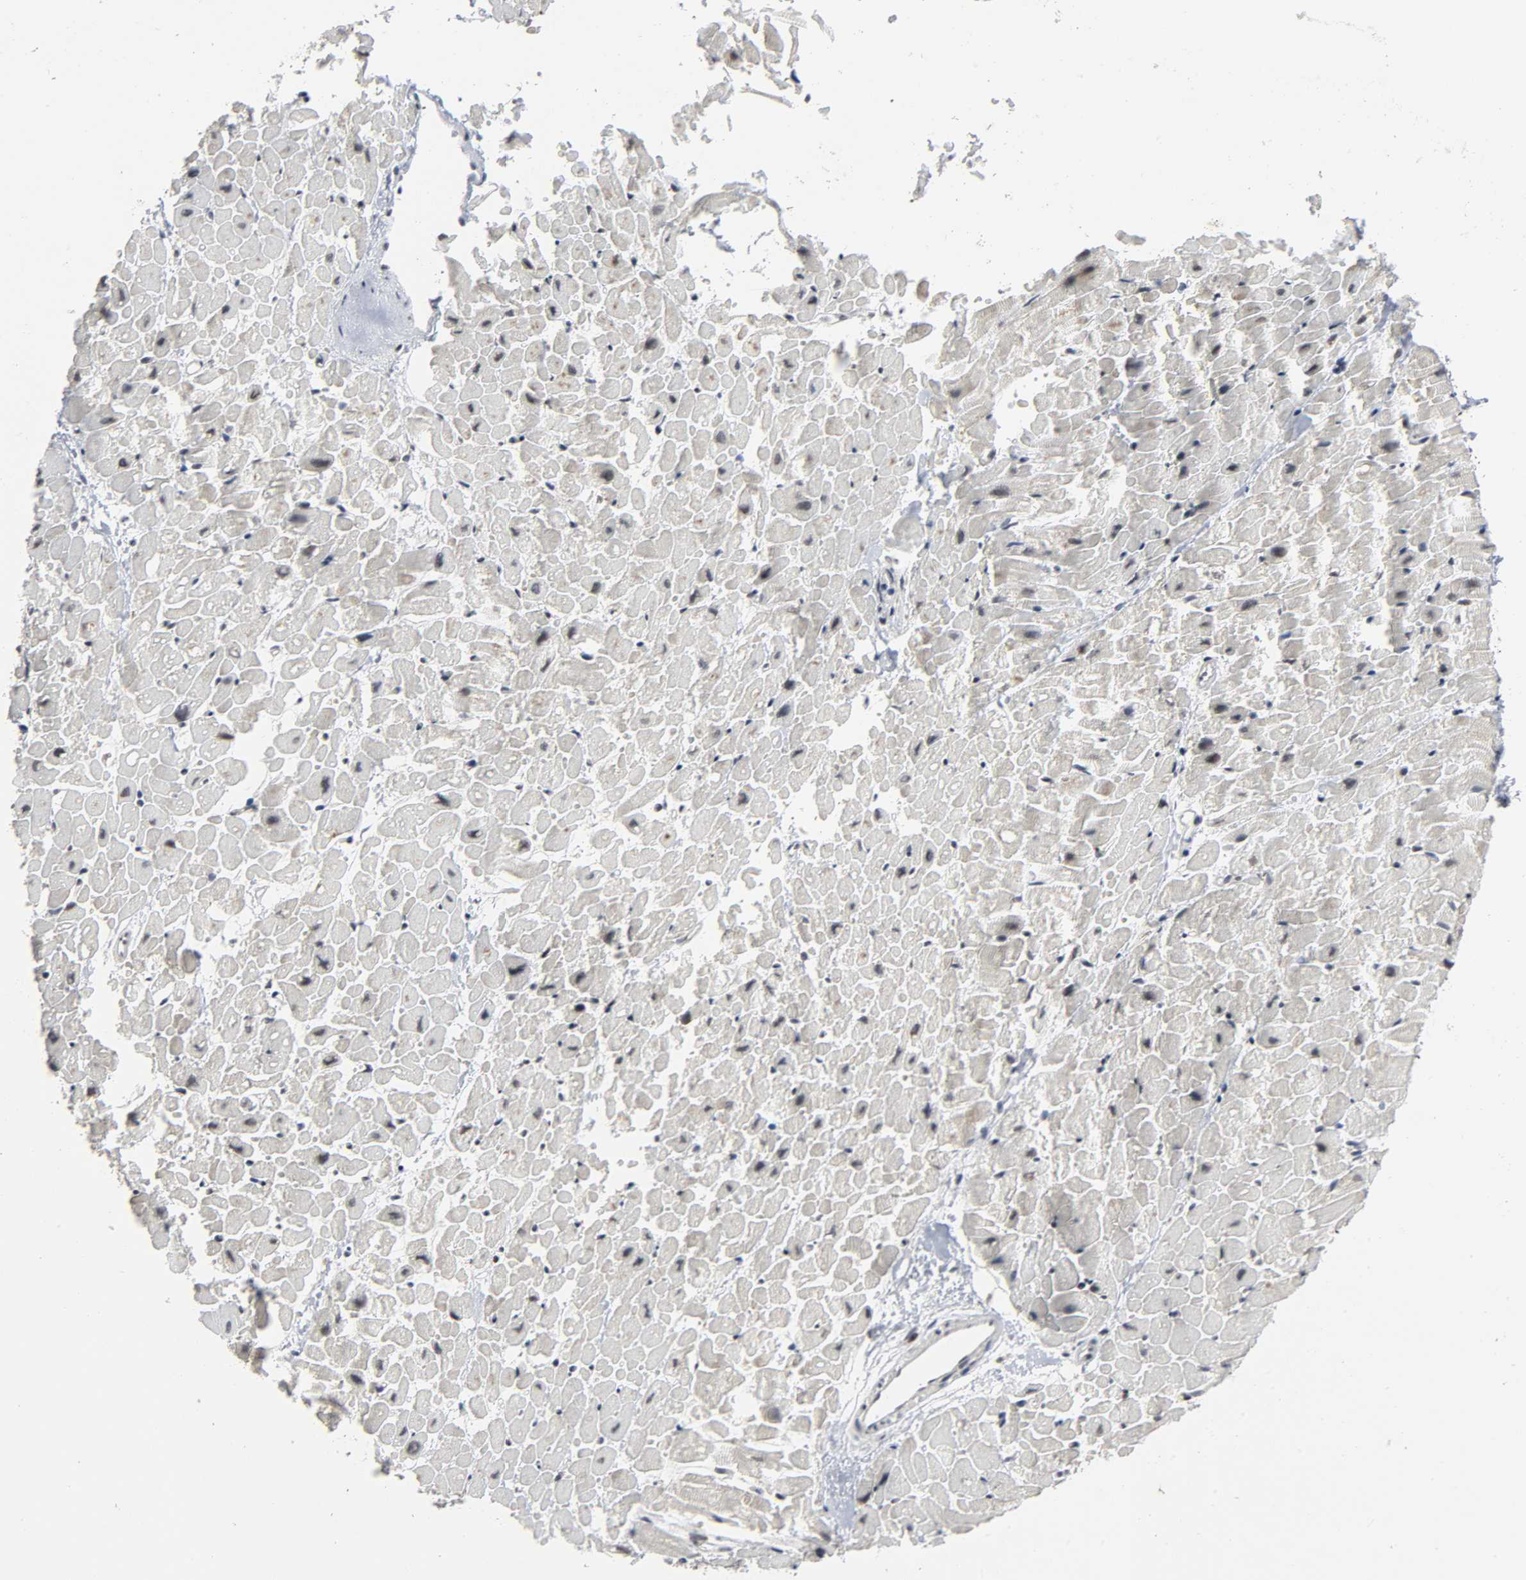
{"staining": {"intensity": "negative", "quantity": "none", "location": "none"}, "tissue": "heart muscle", "cell_type": "Cardiomyocytes", "image_type": "normal", "snomed": [{"axis": "morphology", "description": "Normal tissue, NOS"}, {"axis": "topography", "description": "Heart"}], "caption": "Immunohistochemistry (IHC) of unremarkable heart muscle shows no staining in cardiomyocytes. The staining was performed using DAB (3,3'-diaminobenzidine) to visualize the protein expression in brown, while the nuclei were stained in blue with hematoxylin (Magnification: 20x).", "gene": "MUC1", "patient": {"sex": "male", "age": 45}}